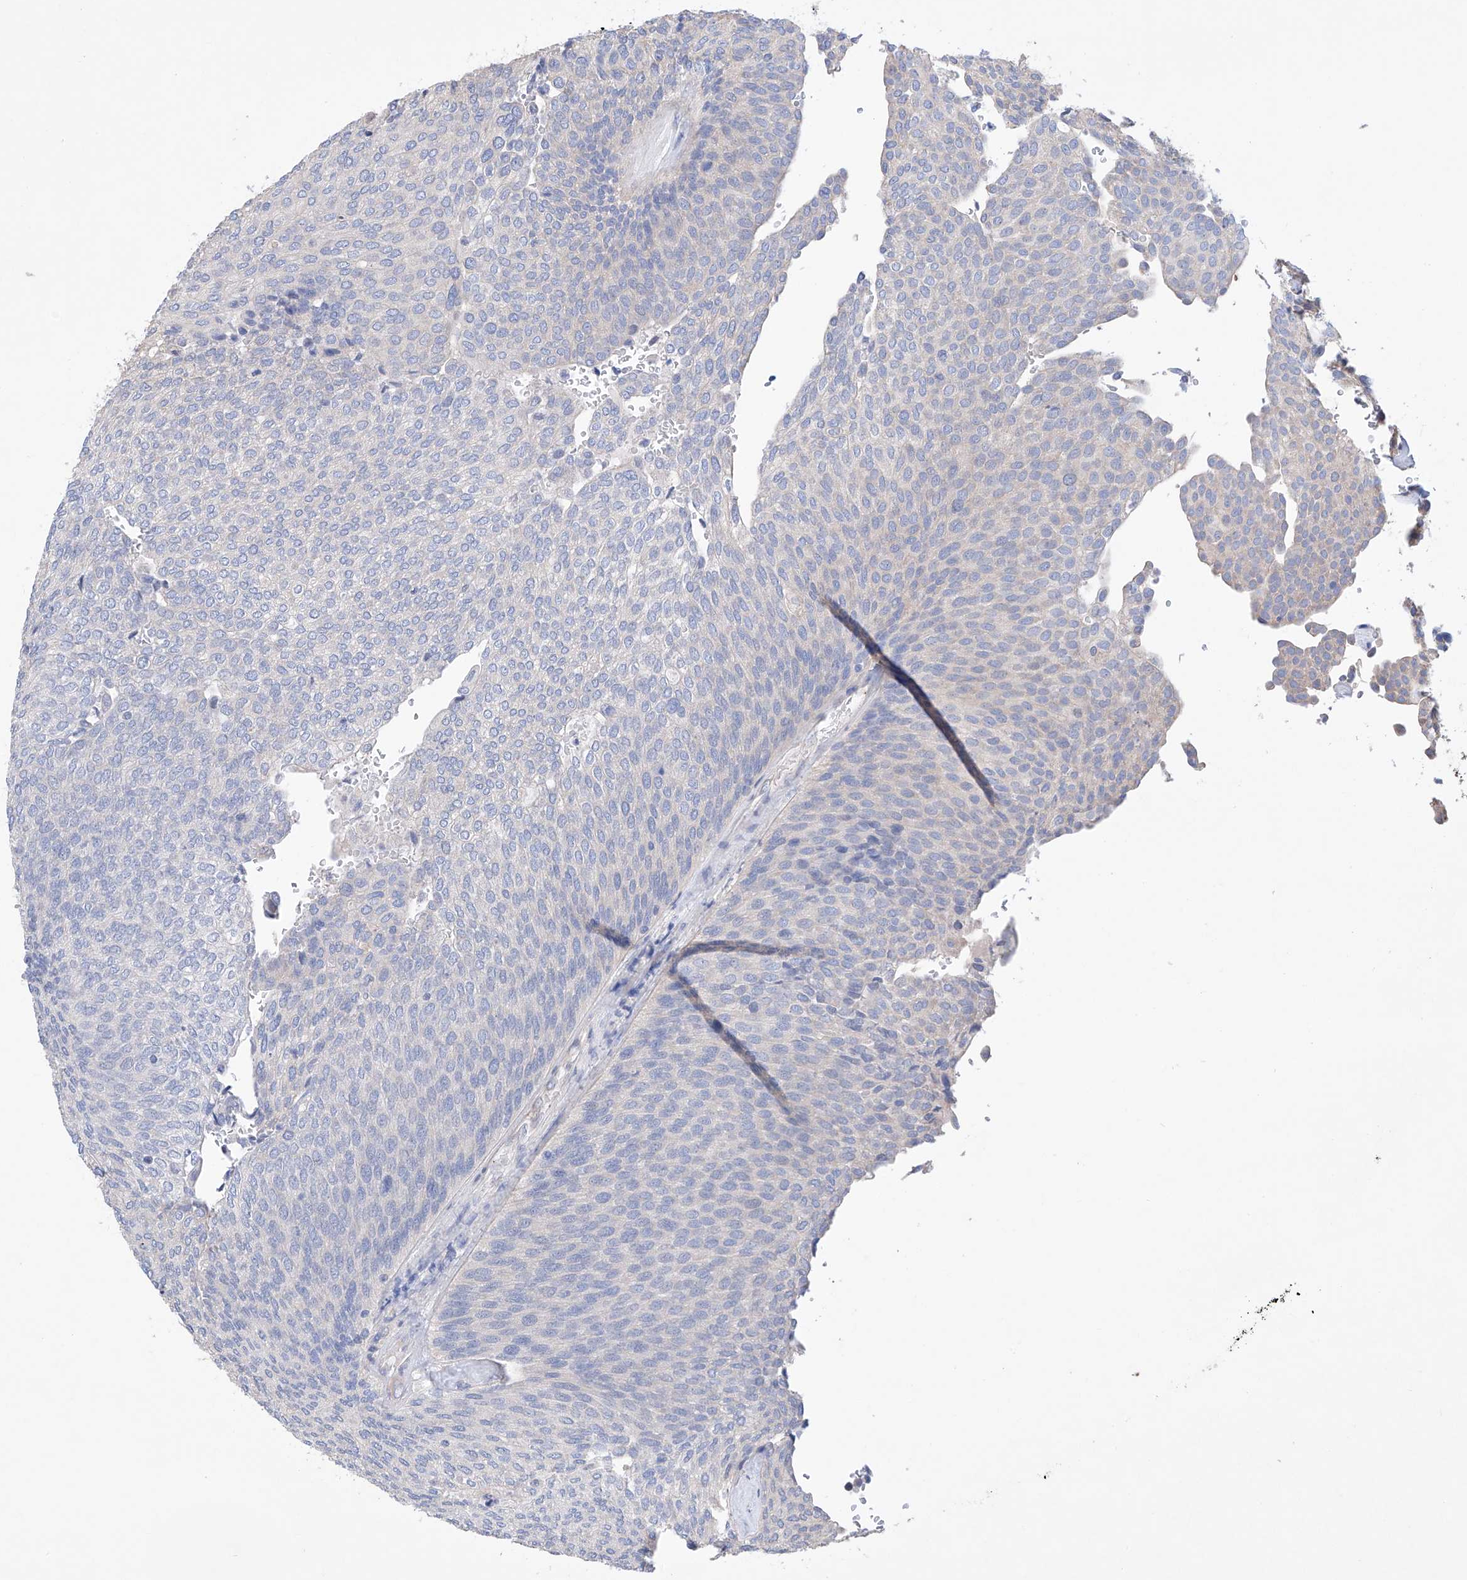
{"staining": {"intensity": "negative", "quantity": "none", "location": "none"}, "tissue": "urothelial cancer", "cell_type": "Tumor cells", "image_type": "cancer", "snomed": [{"axis": "morphology", "description": "Urothelial carcinoma, Low grade"}, {"axis": "topography", "description": "Urinary bladder"}], "caption": "Immunohistochemical staining of urothelial cancer shows no significant positivity in tumor cells.", "gene": "AFG1L", "patient": {"sex": "female", "age": 79}}